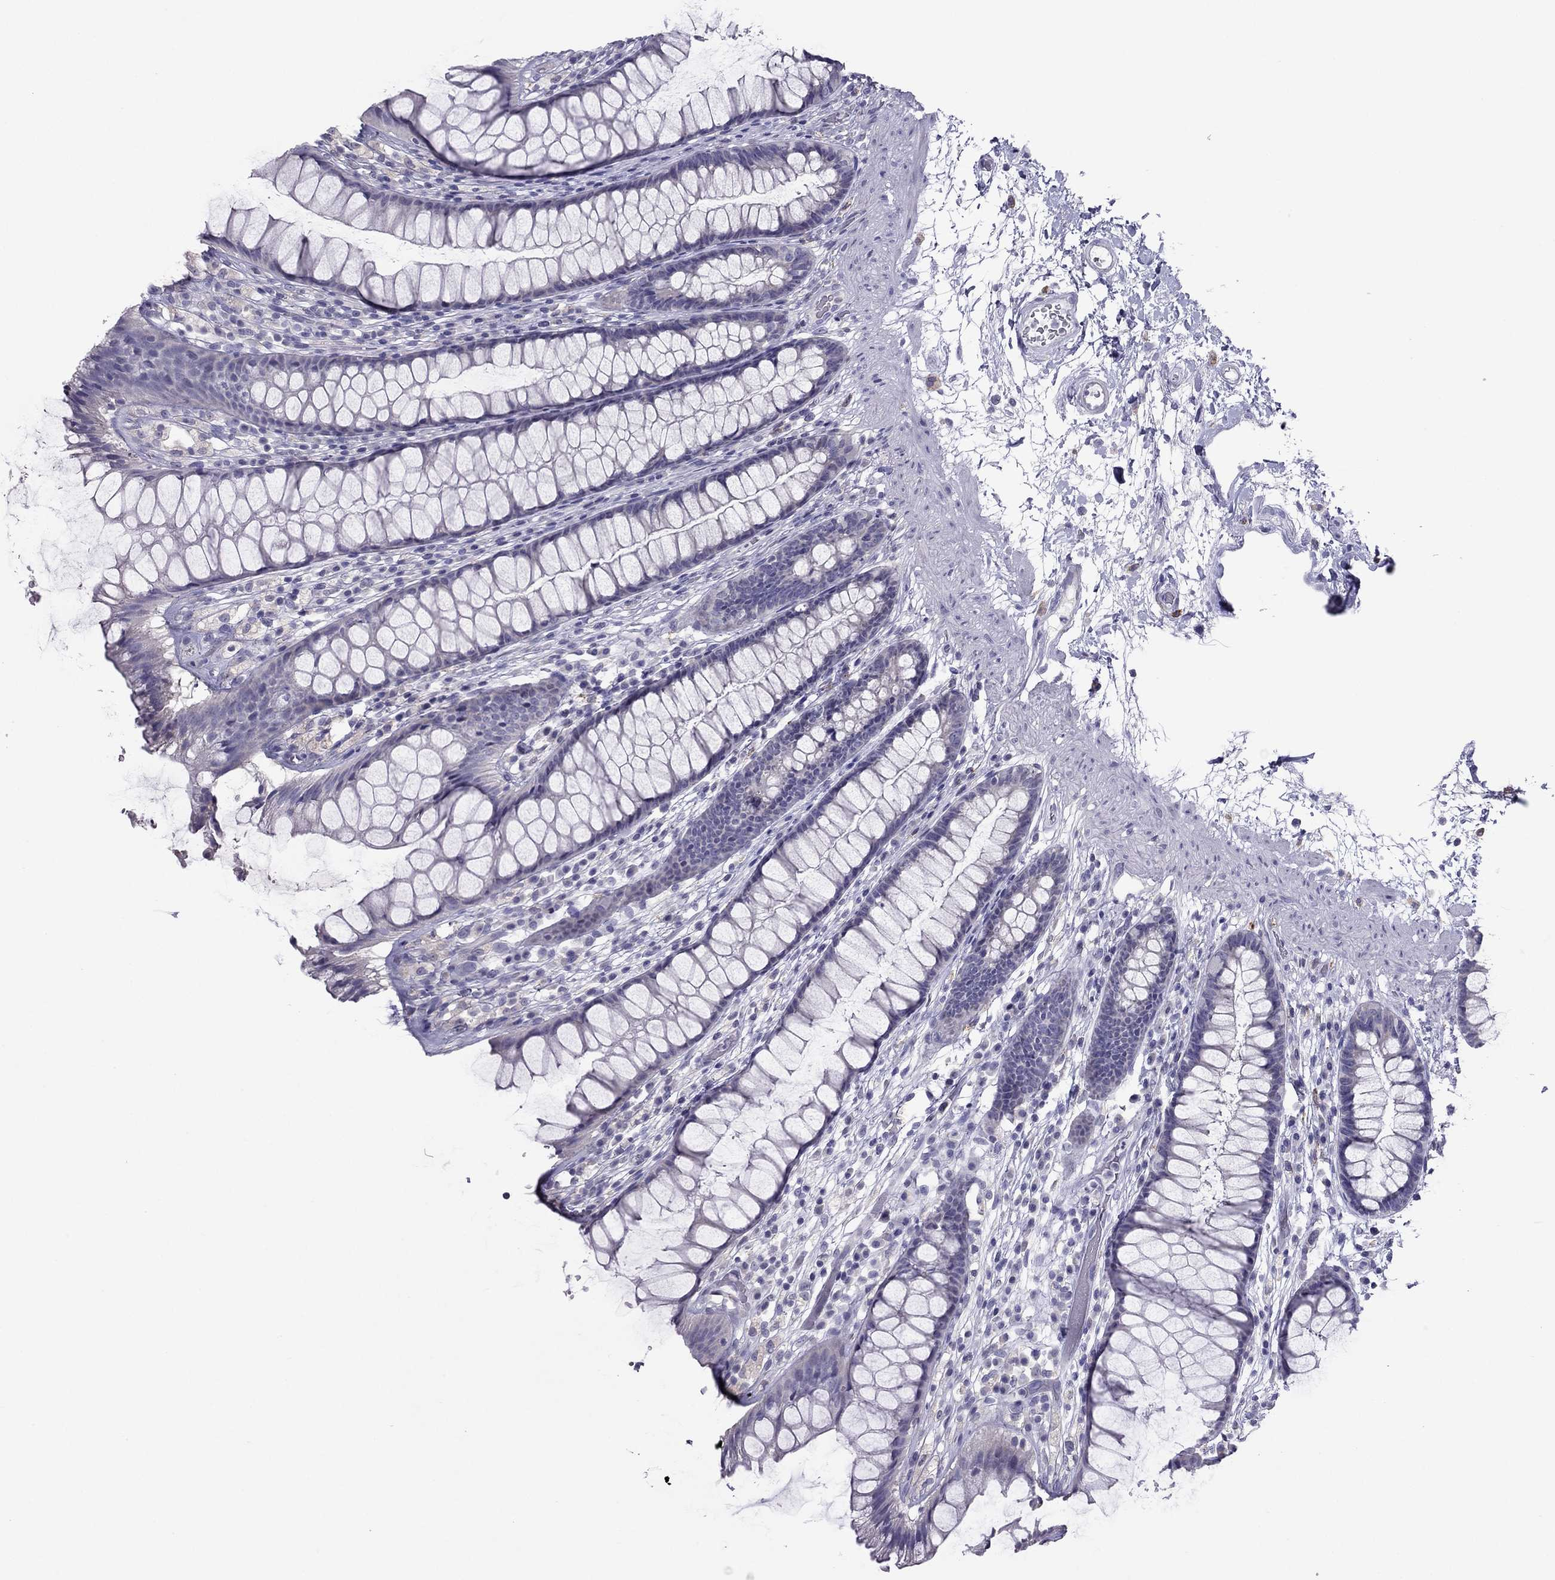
{"staining": {"intensity": "negative", "quantity": "none", "location": "none"}, "tissue": "rectum", "cell_type": "Glandular cells", "image_type": "normal", "snomed": [{"axis": "morphology", "description": "Normal tissue, NOS"}, {"axis": "topography", "description": "Rectum"}], "caption": "Immunohistochemistry of normal rectum reveals no staining in glandular cells.", "gene": "RGS8", "patient": {"sex": "male", "age": 72}}